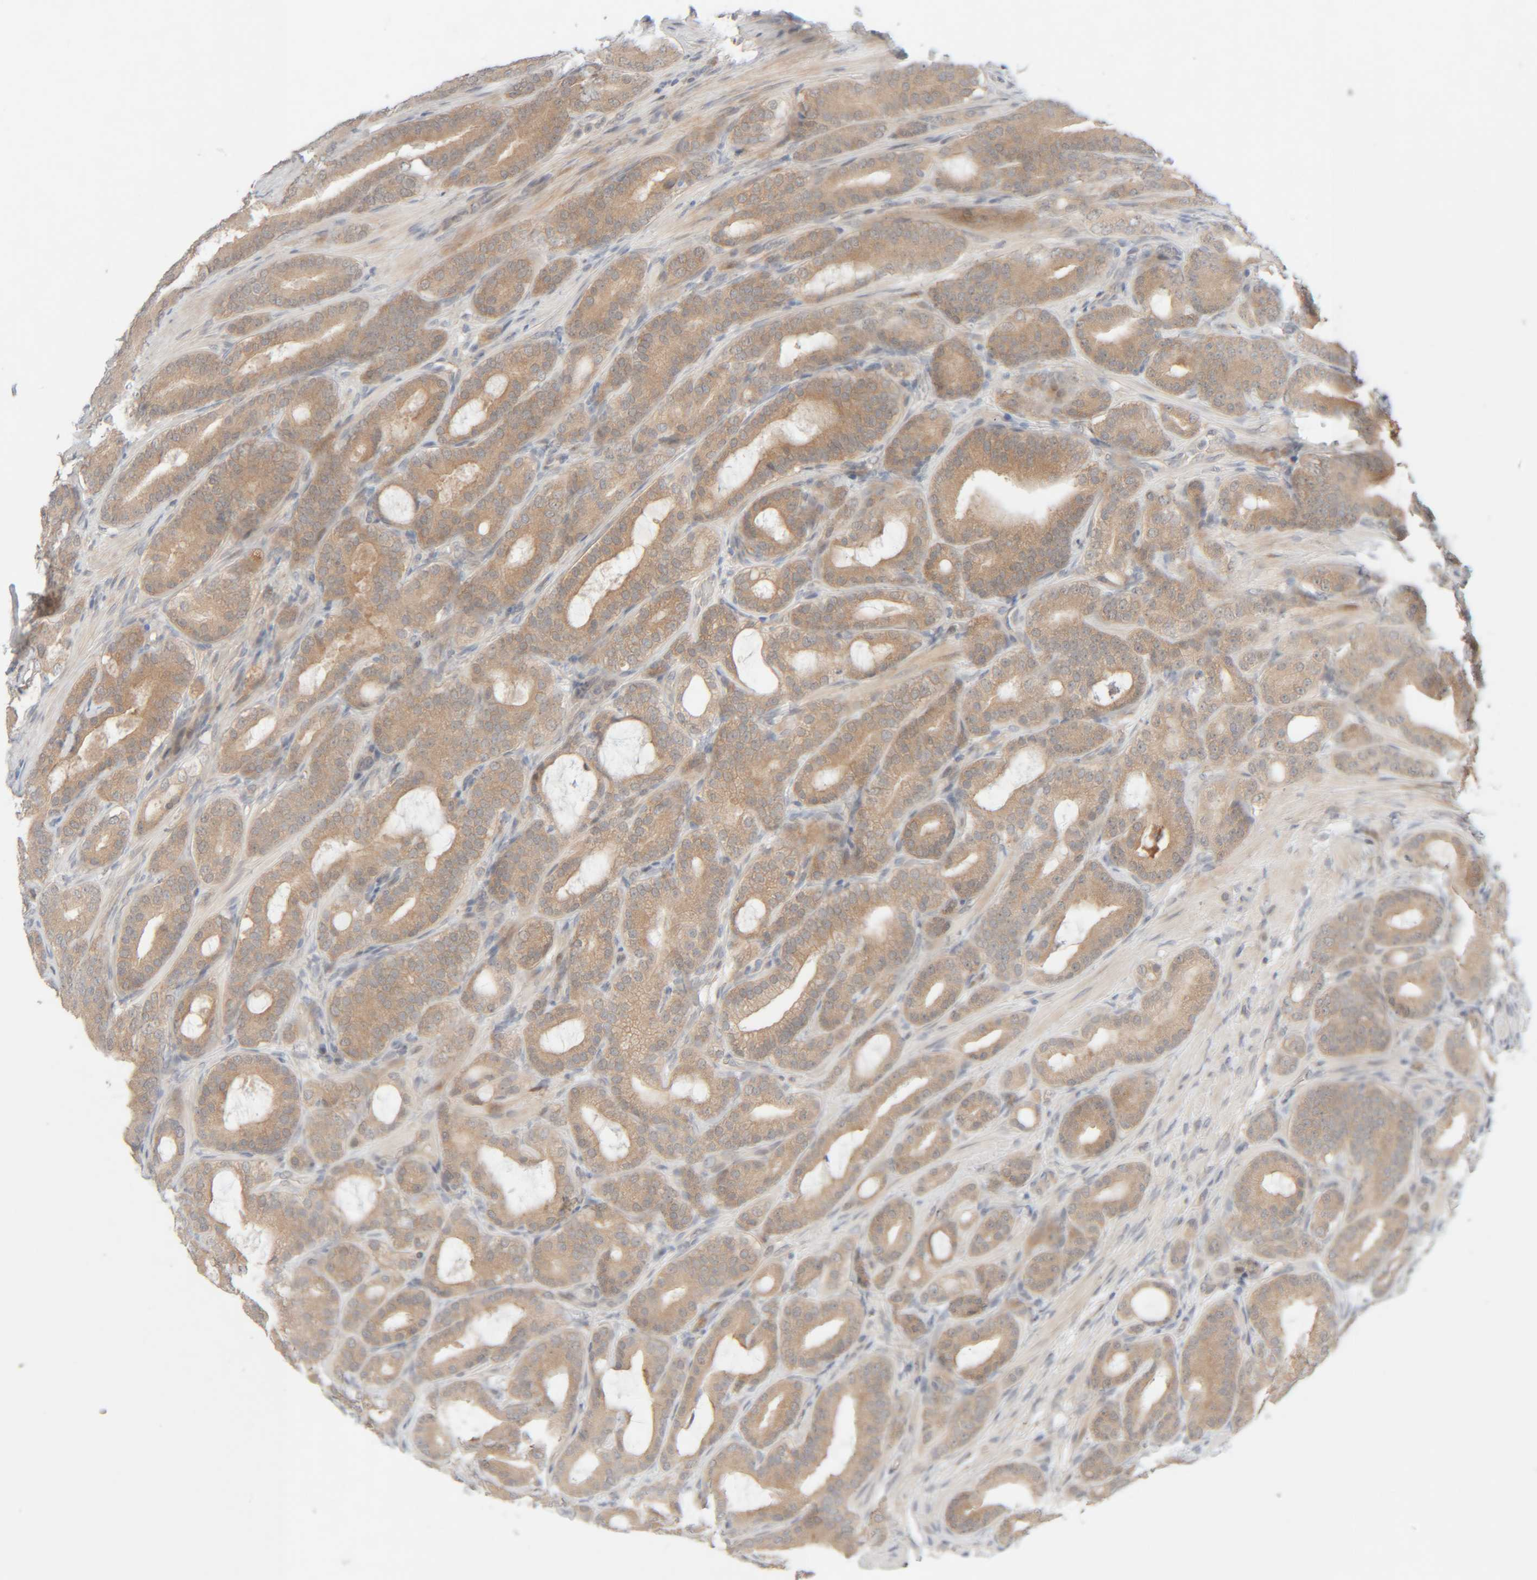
{"staining": {"intensity": "weak", "quantity": ">75%", "location": "cytoplasmic/membranous"}, "tissue": "prostate cancer", "cell_type": "Tumor cells", "image_type": "cancer", "snomed": [{"axis": "morphology", "description": "Adenocarcinoma, High grade"}, {"axis": "topography", "description": "Prostate"}], "caption": "Immunohistochemical staining of human prostate high-grade adenocarcinoma displays low levels of weak cytoplasmic/membranous protein staining in about >75% of tumor cells.", "gene": "CHKA", "patient": {"sex": "male", "age": 60}}